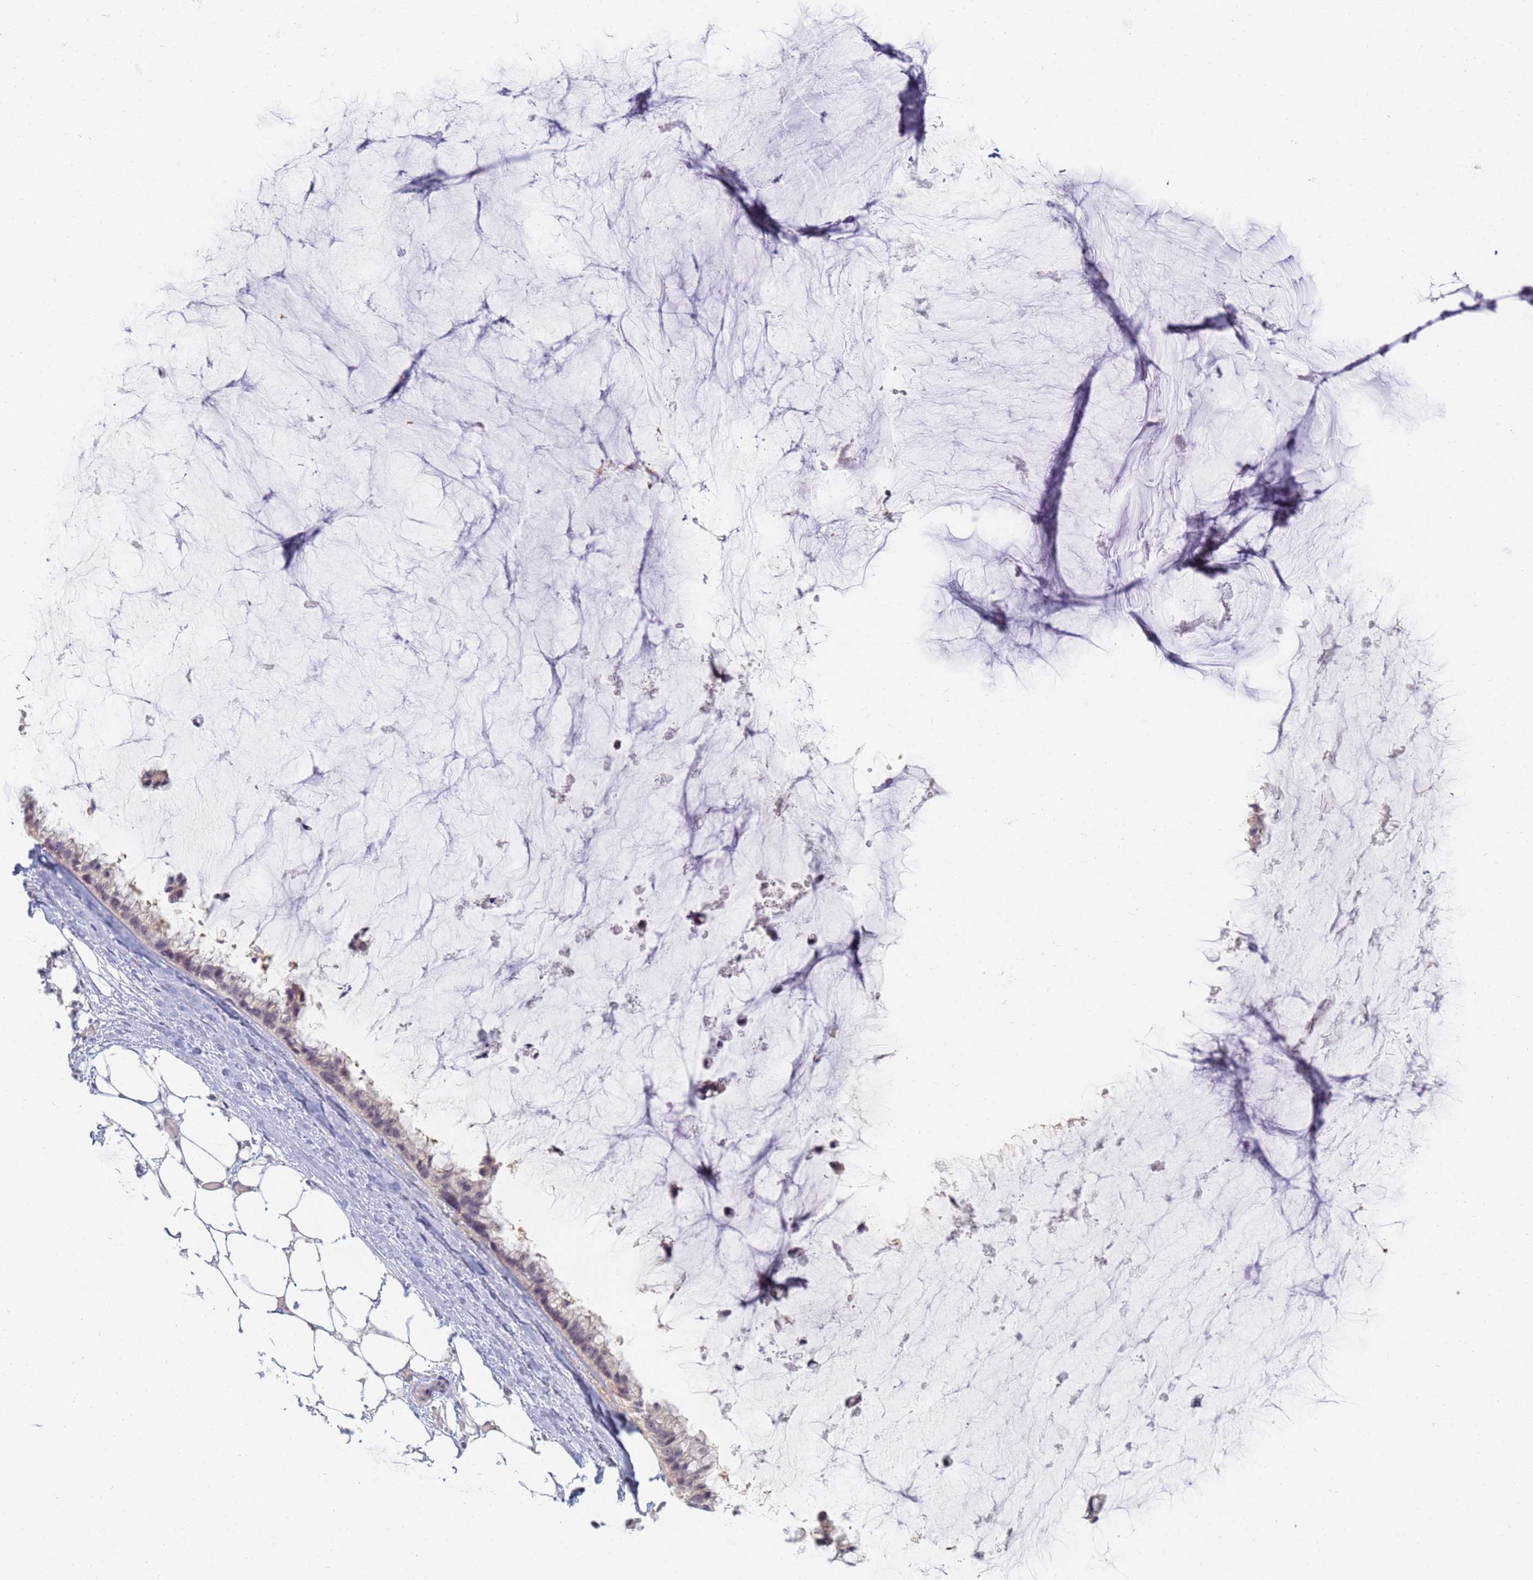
{"staining": {"intensity": "negative", "quantity": "none", "location": "none"}, "tissue": "ovarian cancer", "cell_type": "Tumor cells", "image_type": "cancer", "snomed": [{"axis": "morphology", "description": "Cystadenocarcinoma, mucinous, NOS"}, {"axis": "topography", "description": "Ovary"}], "caption": "Photomicrograph shows no protein expression in tumor cells of ovarian mucinous cystadenocarcinoma tissue. (DAB (3,3'-diaminobenzidine) IHC visualized using brightfield microscopy, high magnification).", "gene": "SLC38A9", "patient": {"sex": "female", "age": 39}}